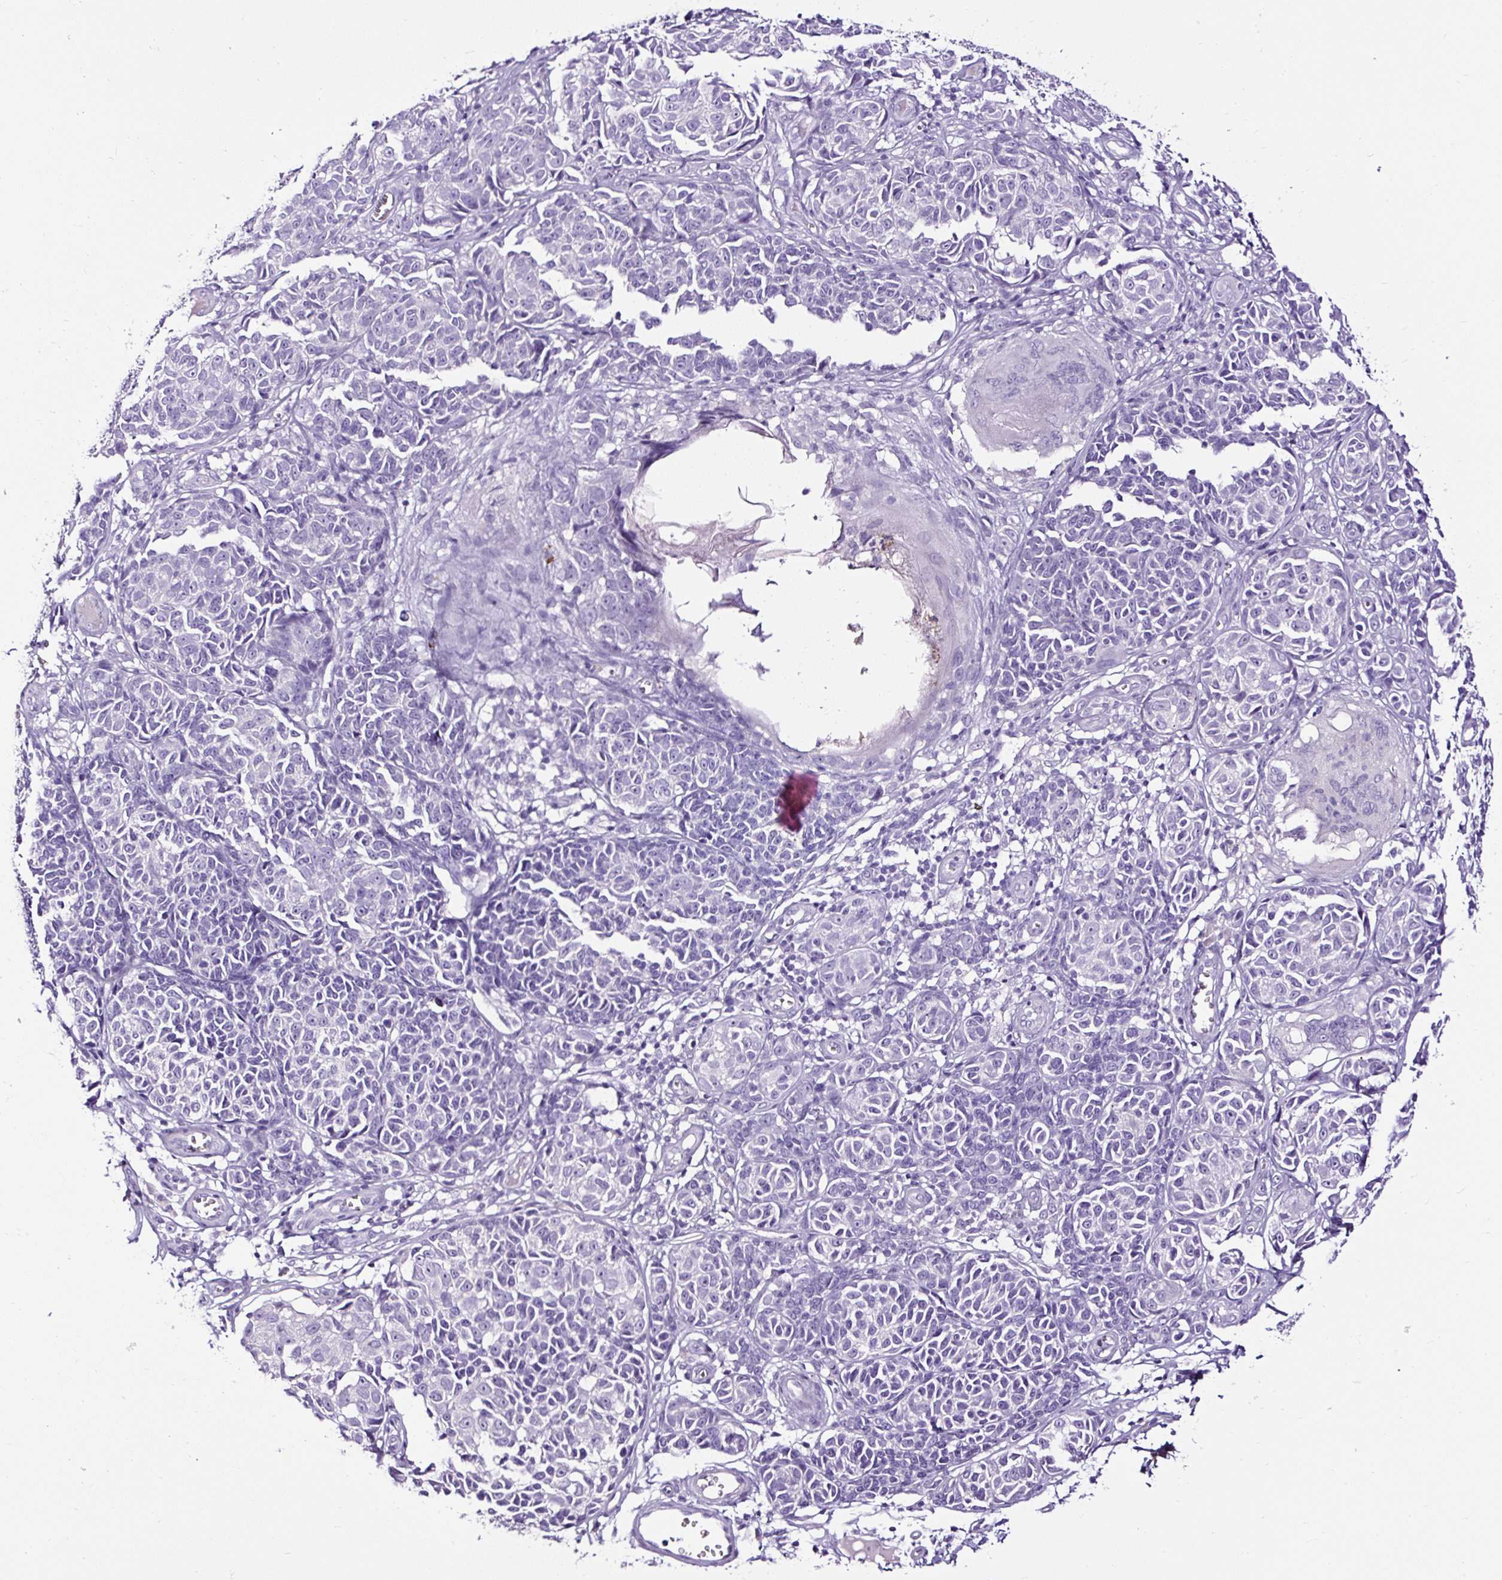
{"staining": {"intensity": "negative", "quantity": "none", "location": "none"}, "tissue": "melanoma", "cell_type": "Tumor cells", "image_type": "cancer", "snomed": [{"axis": "morphology", "description": "Malignant melanoma, NOS"}, {"axis": "topography", "description": "Skin"}], "caption": "Tumor cells show no significant protein expression in melanoma.", "gene": "SLC7A8", "patient": {"sex": "male", "age": 73}}